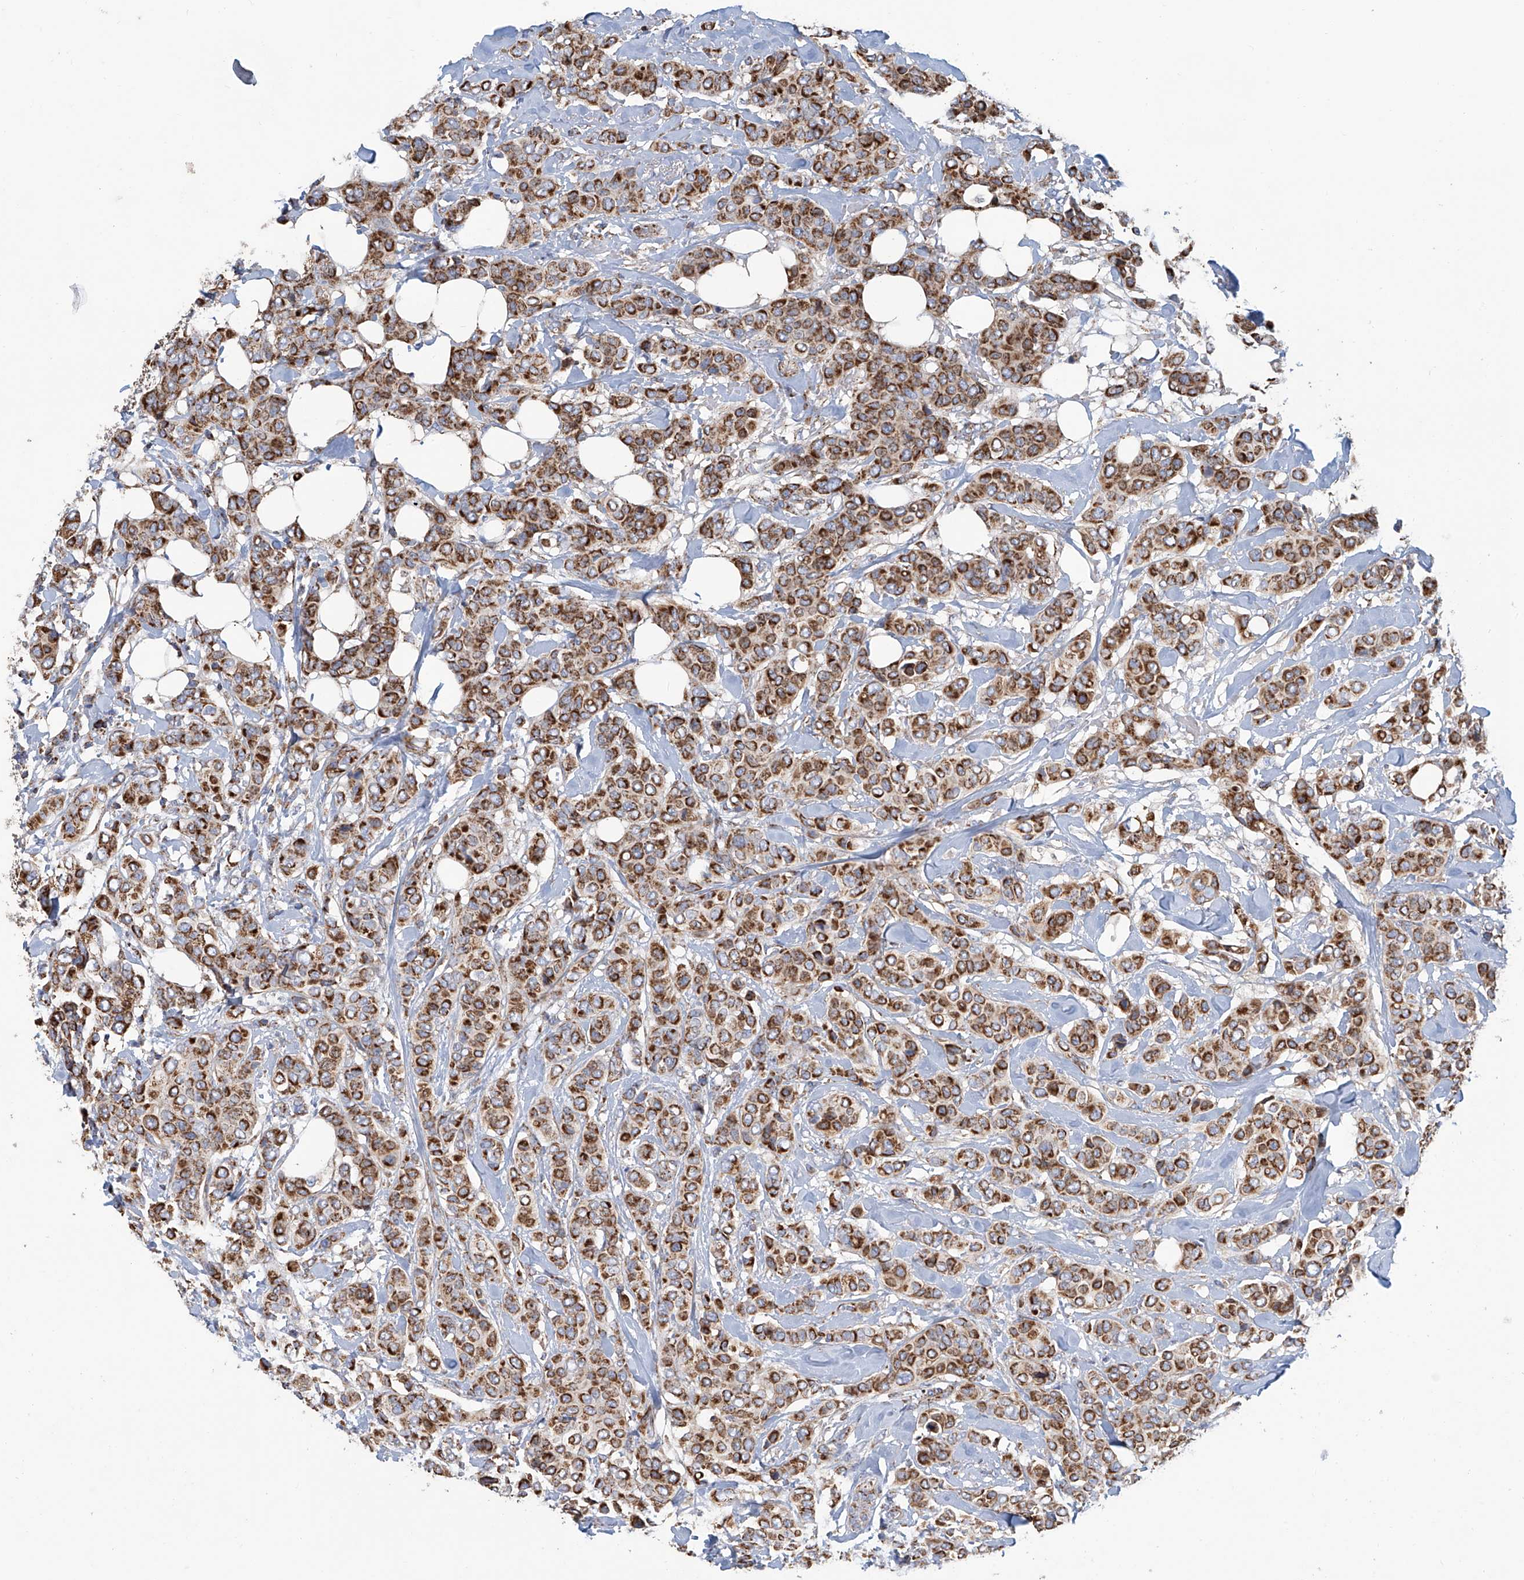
{"staining": {"intensity": "strong", "quantity": ">75%", "location": "cytoplasmic/membranous"}, "tissue": "breast cancer", "cell_type": "Tumor cells", "image_type": "cancer", "snomed": [{"axis": "morphology", "description": "Lobular carcinoma"}, {"axis": "topography", "description": "Breast"}], "caption": "There is high levels of strong cytoplasmic/membranous staining in tumor cells of breast lobular carcinoma, as demonstrated by immunohistochemical staining (brown color).", "gene": "MCL1", "patient": {"sex": "female", "age": 51}}